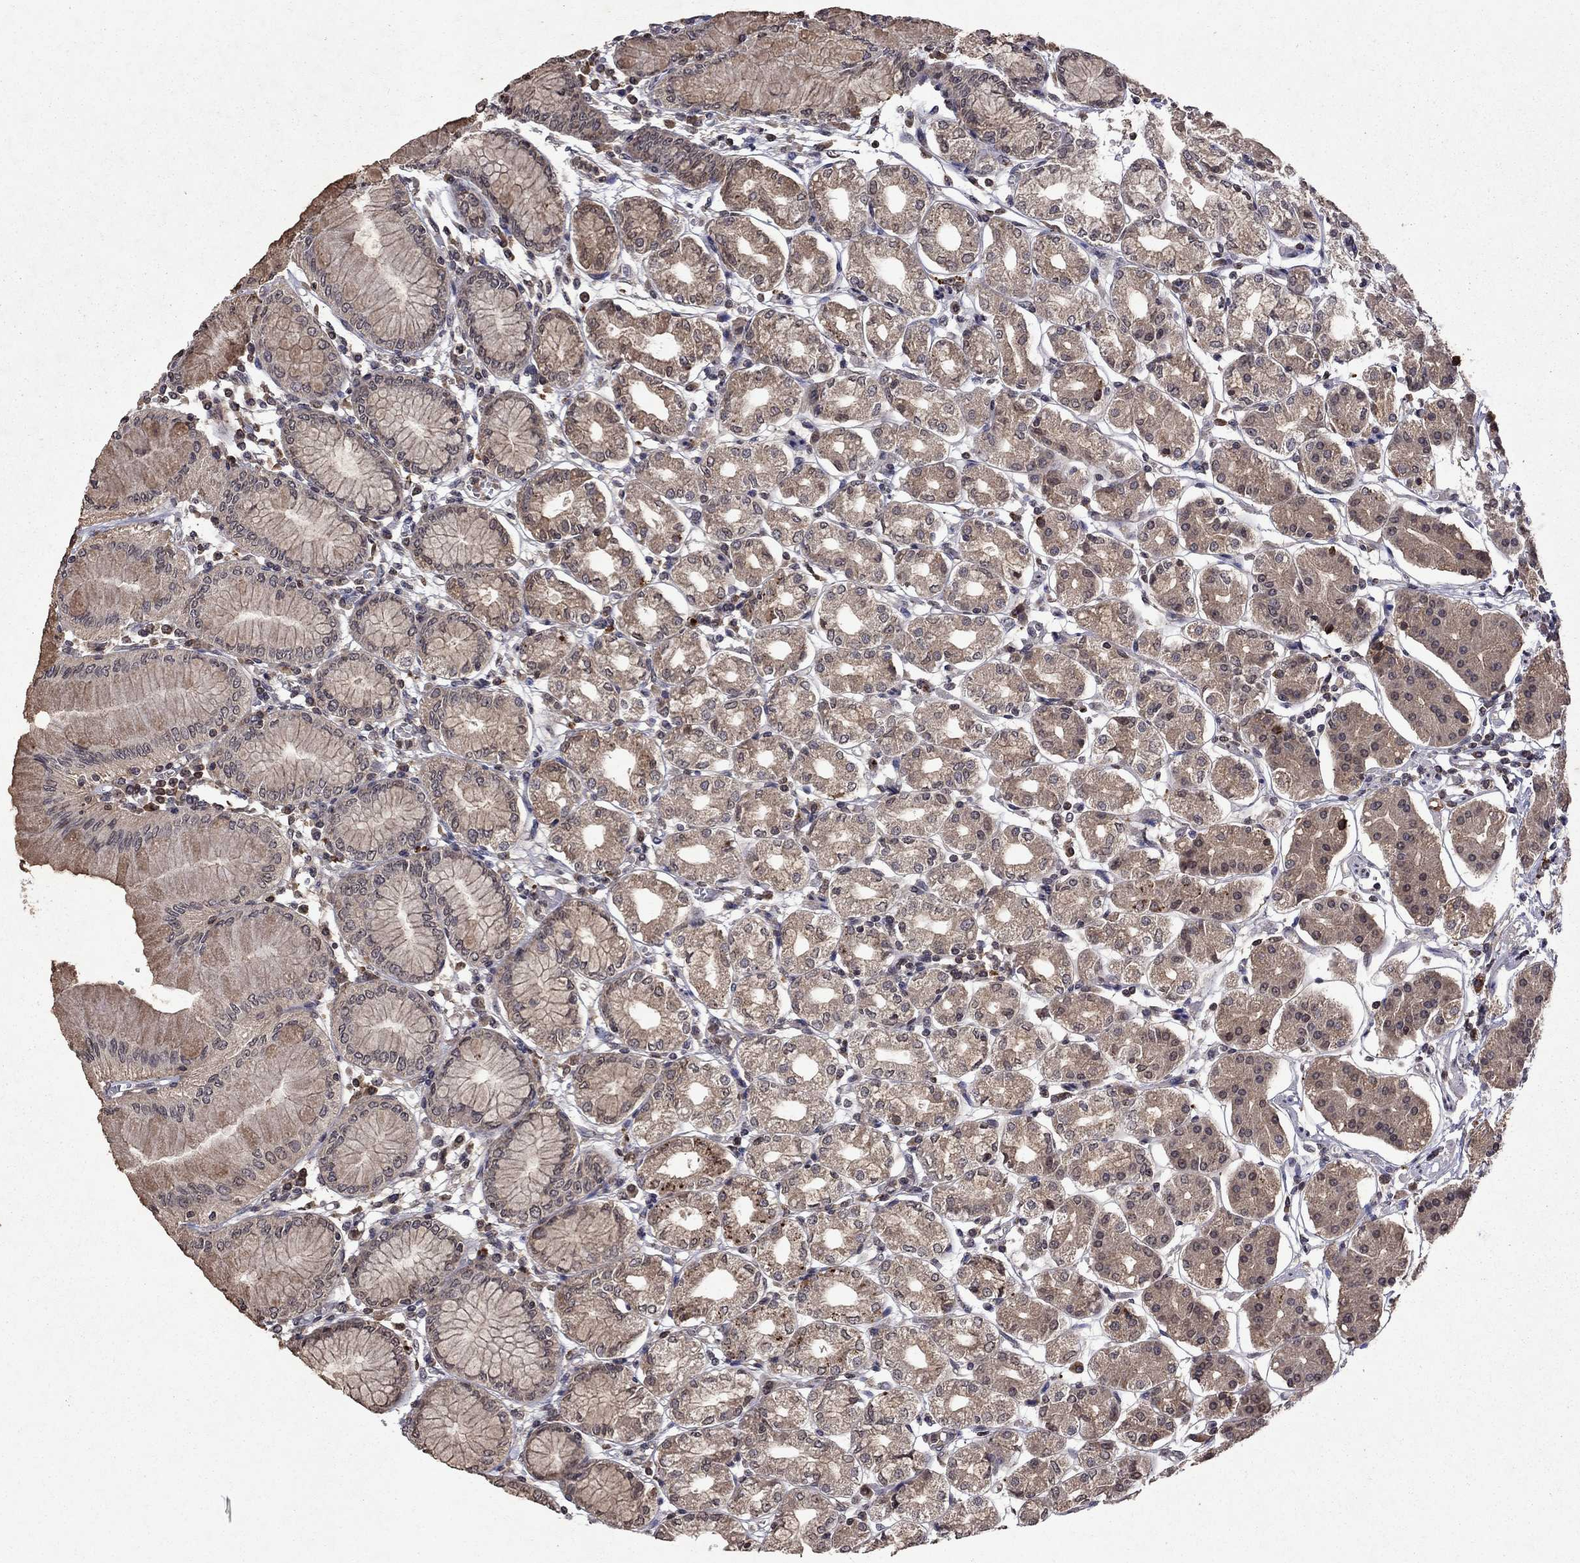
{"staining": {"intensity": "weak", "quantity": "25%-75%", "location": "cytoplasmic/membranous"}, "tissue": "stomach", "cell_type": "Glandular cells", "image_type": "normal", "snomed": [{"axis": "morphology", "description": "Normal tissue, NOS"}, {"axis": "topography", "description": "Skeletal muscle"}, {"axis": "topography", "description": "Stomach"}], "caption": "Stomach stained for a protein (brown) reveals weak cytoplasmic/membranous positive expression in approximately 25%-75% of glandular cells.", "gene": "NLGN1", "patient": {"sex": "female", "age": 57}}